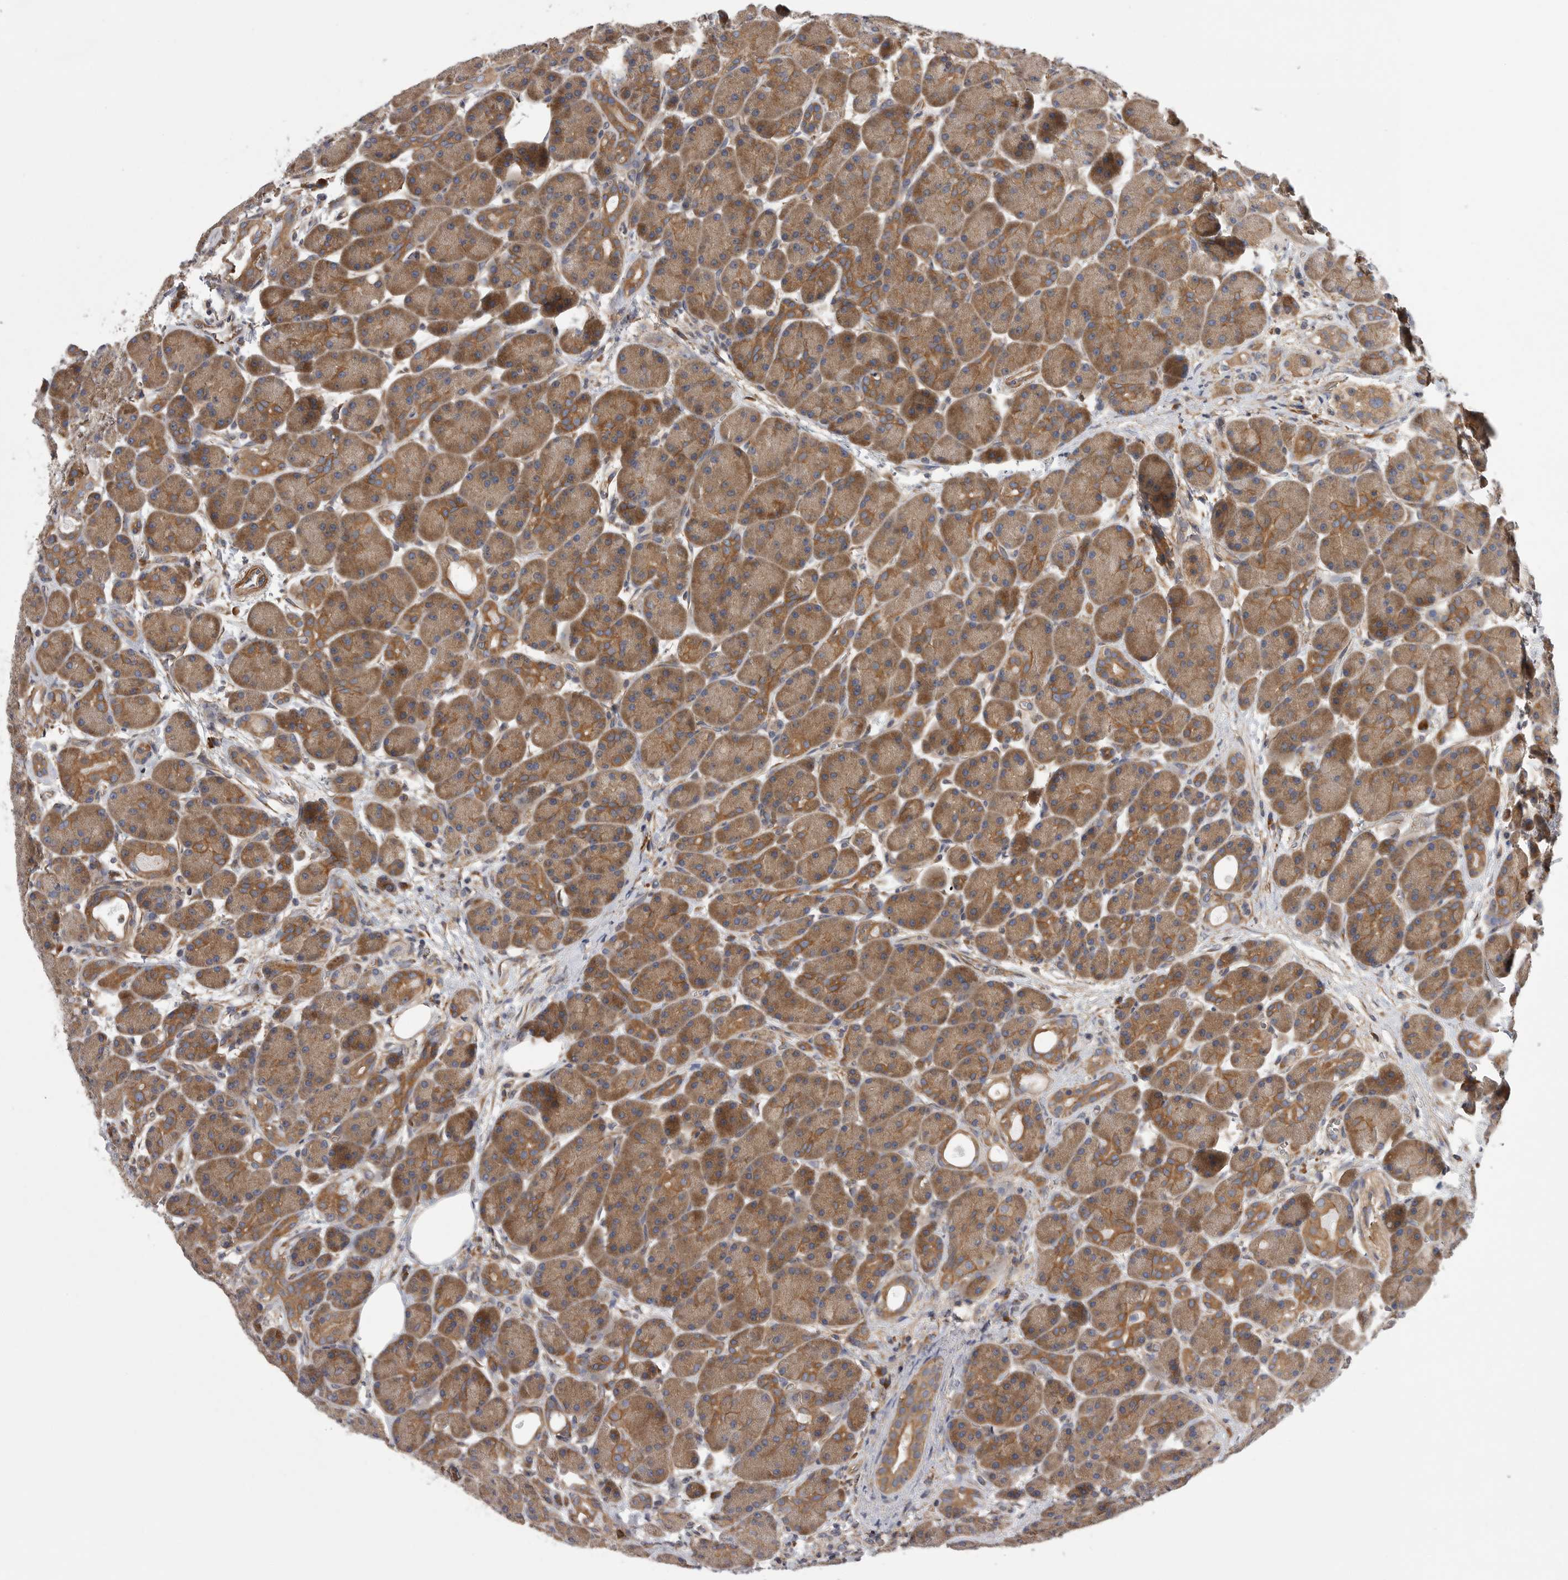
{"staining": {"intensity": "moderate", "quantity": ">75%", "location": "cytoplasmic/membranous"}, "tissue": "pancreas", "cell_type": "Exocrine glandular cells", "image_type": "normal", "snomed": [{"axis": "morphology", "description": "Normal tissue, NOS"}, {"axis": "topography", "description": "Pancreas"}], "caption": "The histopathology image reveals a brown stain indicating the presence of a protein in the cytoplasmic/membranous of exocrine glandular cells in pancreas. (Stains: DAB in brown, nuclei in blue, Microscopy: brightfield microscopy at high magnification).", "gene": "OXR1", "patient": {"sex": "male", "age": 63}}